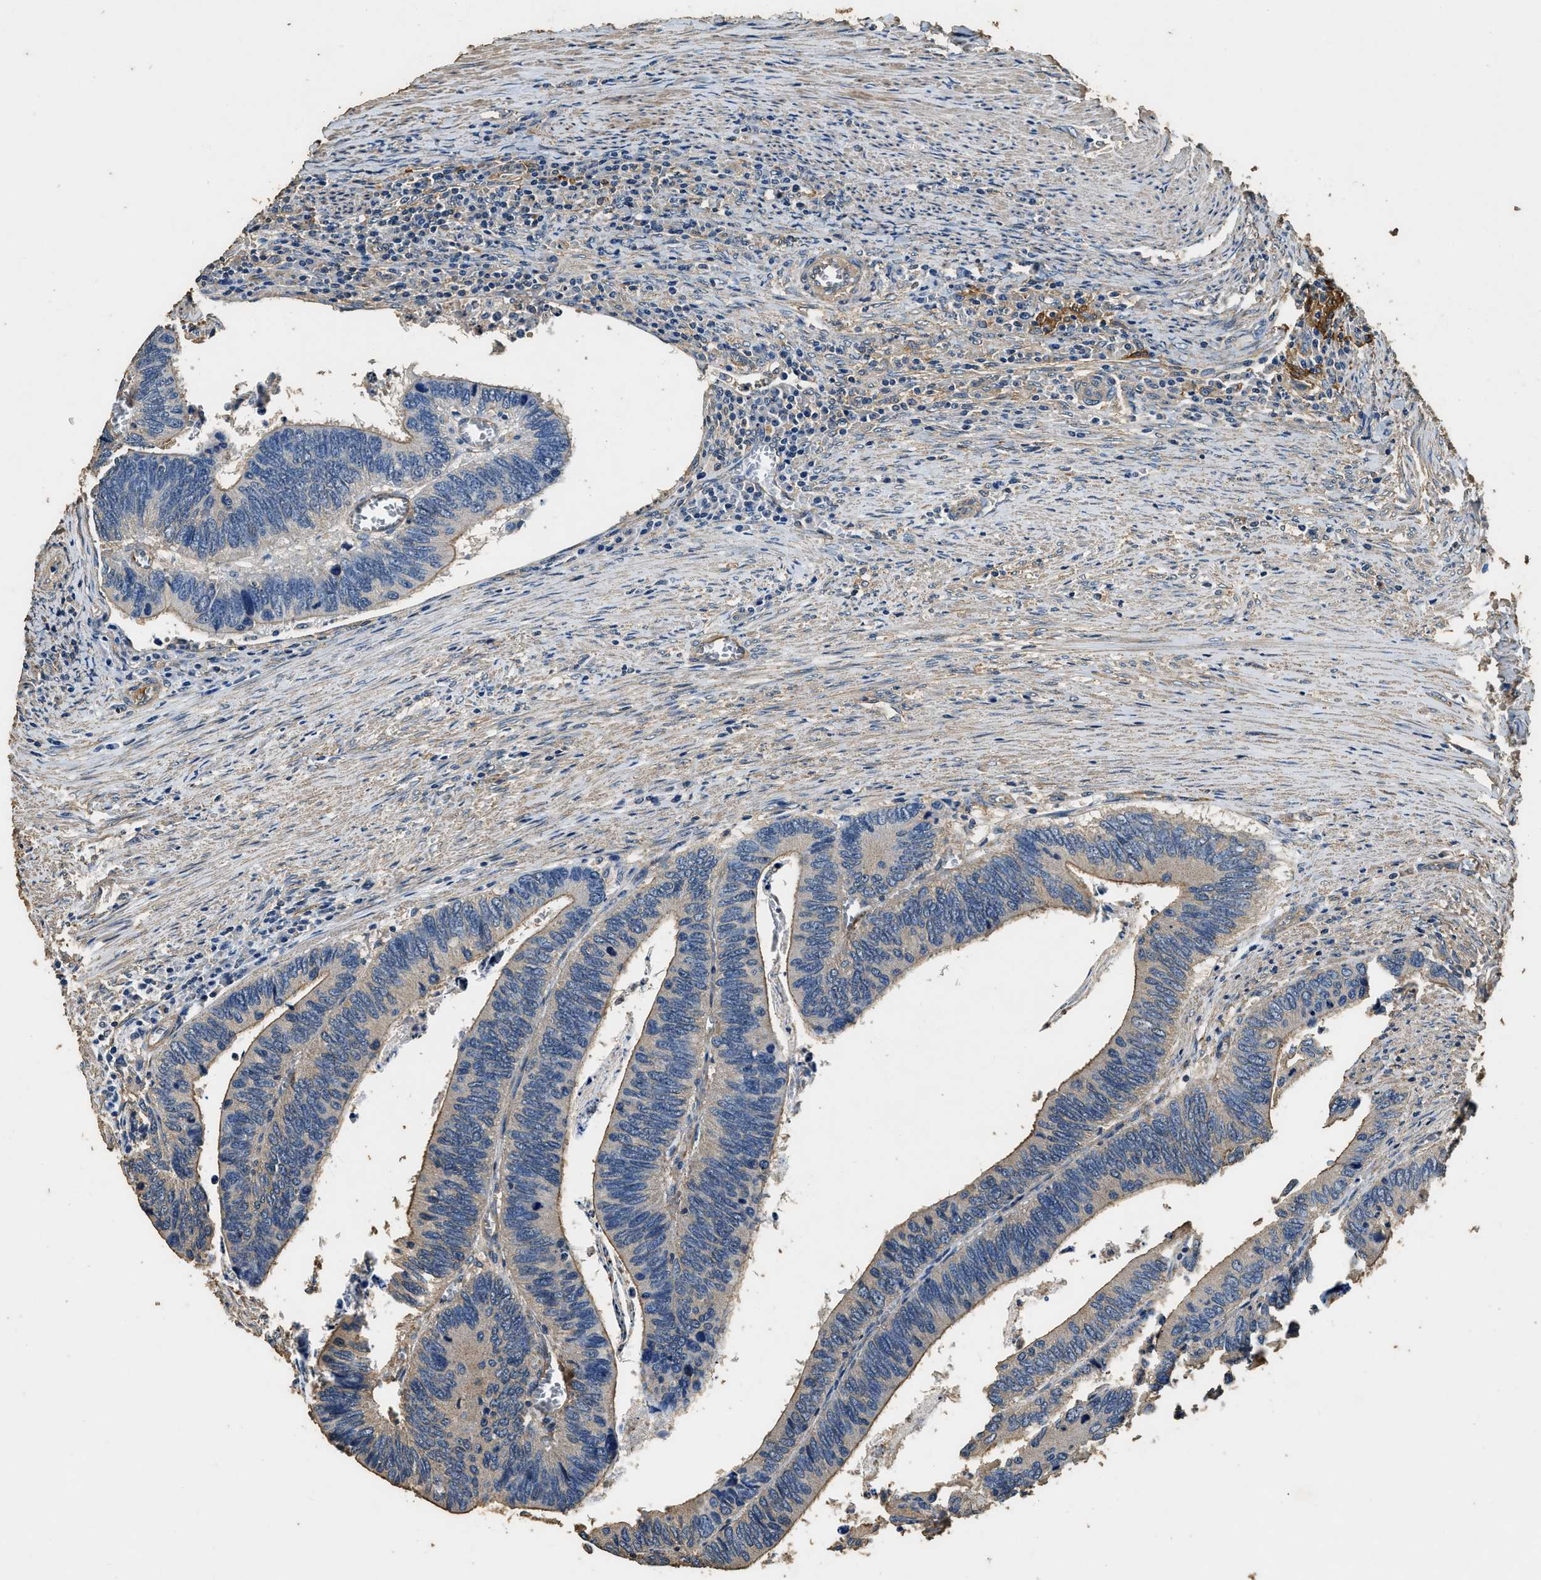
{"staining": {"intensity": "weak", "quantity": "25%-75%", "location": "cytoplasmic/membranous"}, "tissue": "colorectal cancer", "cell_type": "Tumor cells", "image_type": "cancer", "snomed": [{"axis": "morphology", "description": "Adenocarcinoma, NOS"}, {"axis": "topography", "description": "Colon"}], "caption": "Human colorectal adenocarcinoma stained with a brown dye displays weak cytoplasmic/membranous positive staining in about 25%-75% of tumor cells.", "gene": "MIB1", "patient": {"sex": "male", "age": 72}}